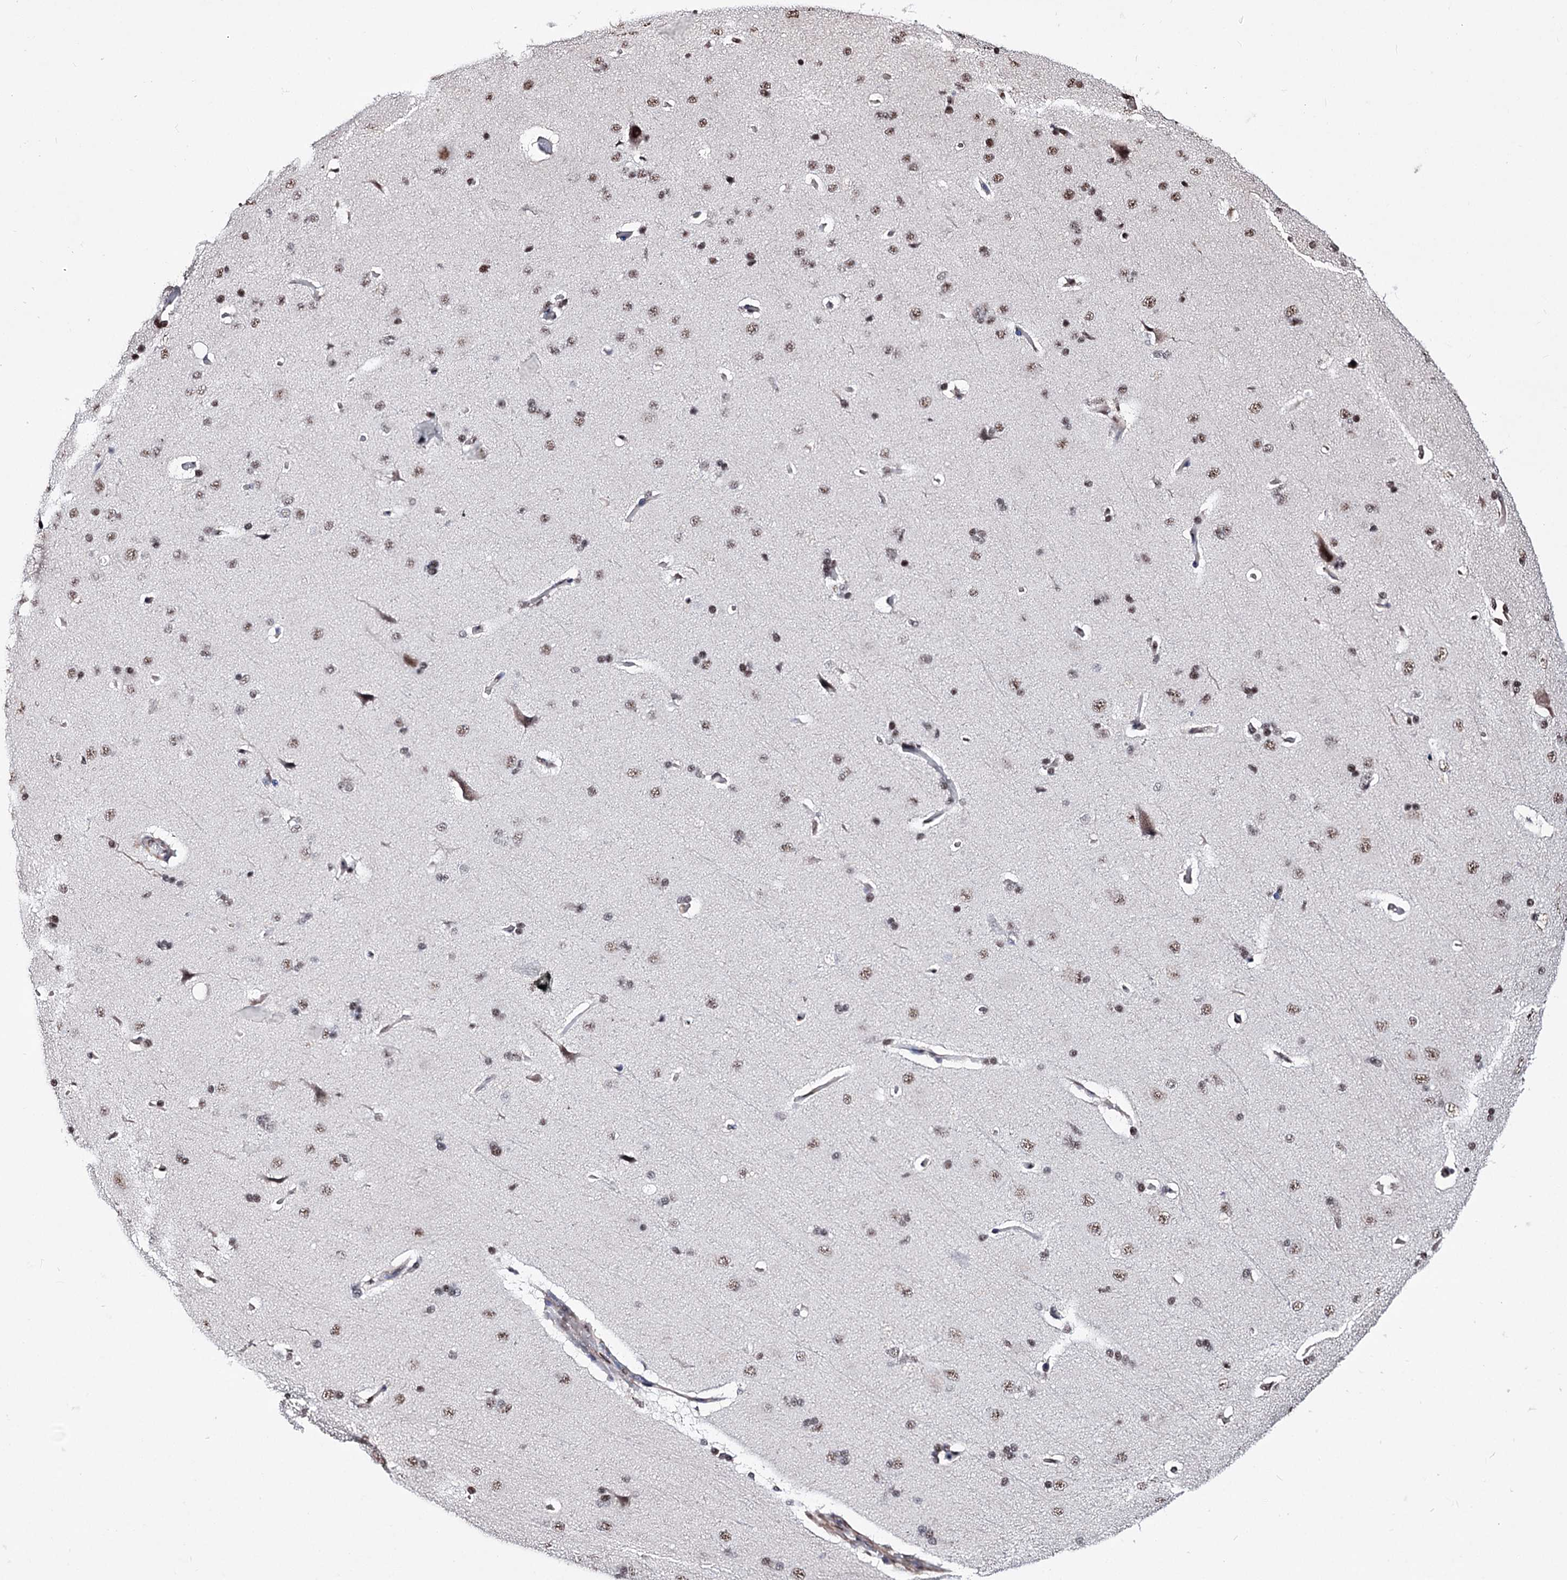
{"staining": {"intensity": "weak", "quantity": "25%-75%", "location": "cytoplasmic/membranous"}, "tissue": "cerebral cortex", "cell_type": "Endothelial cells", "image_type": "normal", "snomed": [{"axis": "morphology", "description": "Normal tissue, NOS"}, {"axis": "topography", "description": "Cerebral cortex"}], "caption": "Brown immunohistochemical staining in unremarkable cerebral cortex demonstrates weak cytoplasmic/membranous positivity in about 25%-75% of endothelial cells.", "gene": "CHMP7", "patient": {"sex": "male", "age": 62}}